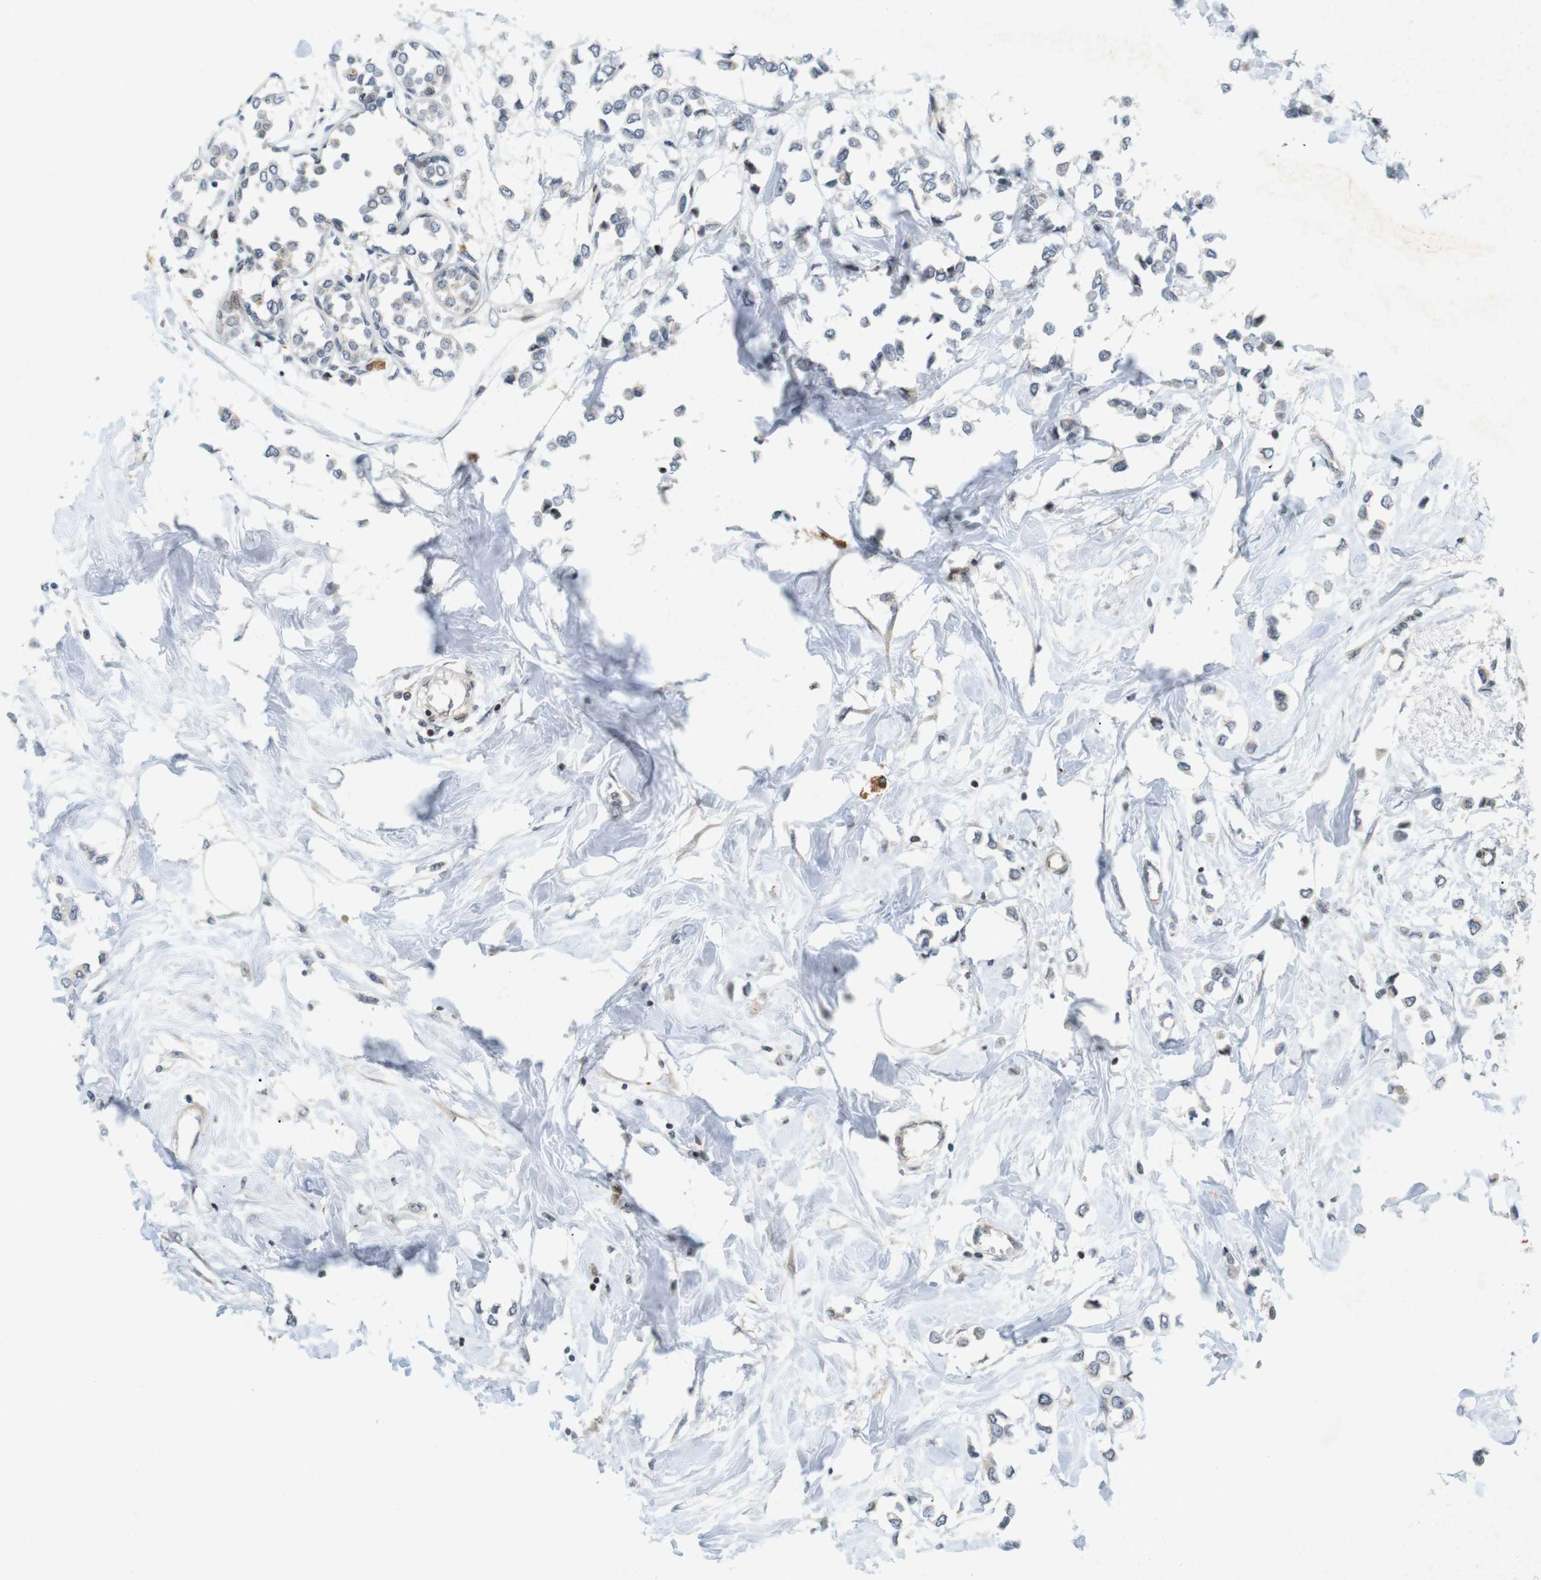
{"staining": {"intensity": "negative", "quantity": "none", "location": "none"}, "tissue": "breast cancer", "cell_type": "Tumor cells", "image_type": "cancer", "snomed": [{"axis": "morphology", "description": "Lobular carcinoma"}, {"axis": "topography", "description": "Breast"}], "caption": "An immunohistochemistry micrograph of breast lobular carcinoma is shown. There is no staining in tumor cells of breast lobular carcinoma.", "gene": "PPP1R14A", "patient": {"sex": "female", "age": 51}}